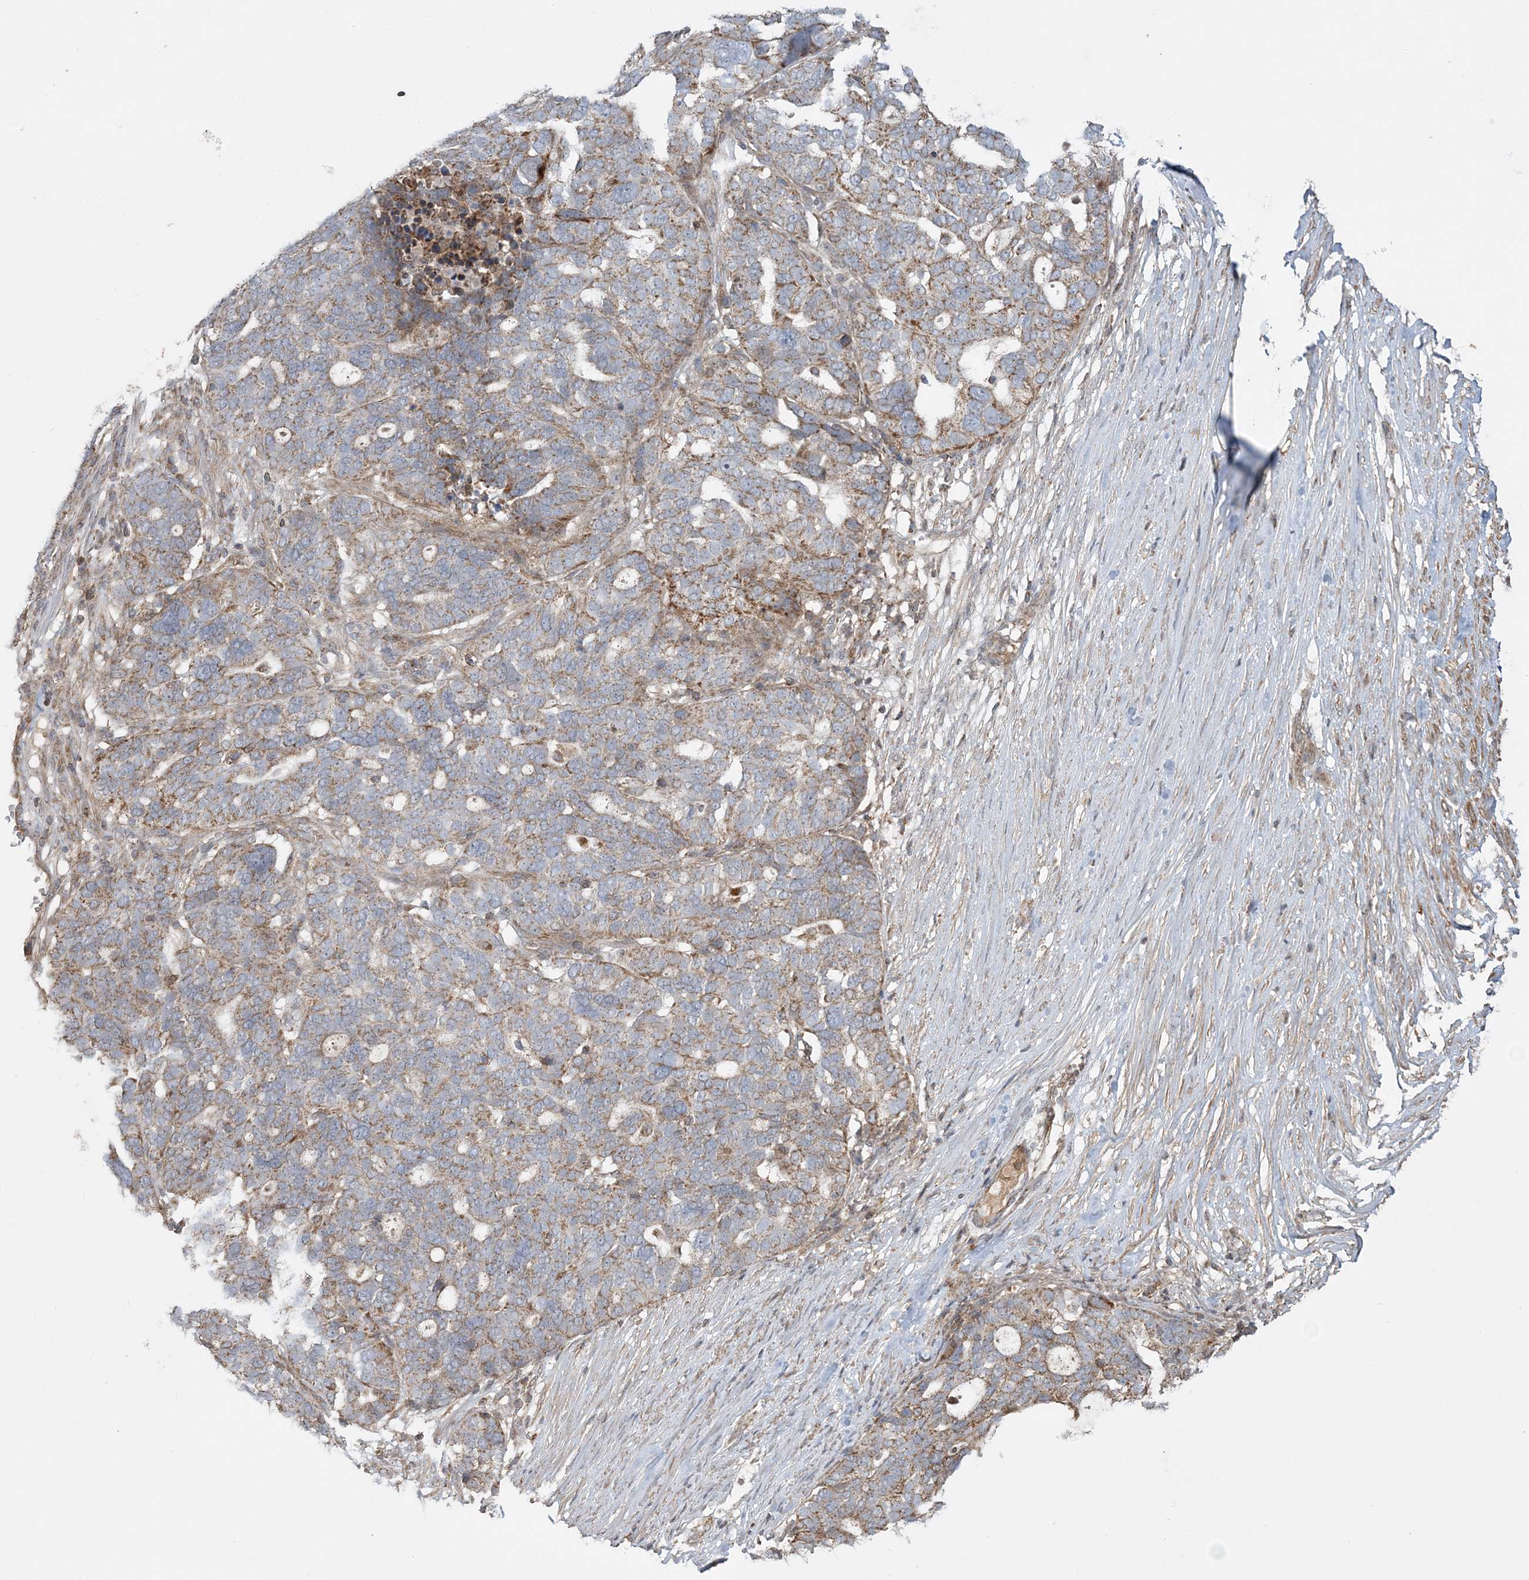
{"staining": {"intensity": "moderate", "quantity": "25%-75%", "location": "cytoplasmic/membranous"}, "tissue": "ovarian cancer", "cell_type": "Tumor cells", "image_type": "cancer", "snomed": [{"axis": "morphology", "description": "Cystadenocarcinoma, serous, NOS"}, {"axis": "topography", "description": "Ovary"}], "caption": "Moderate cytoplasmic/membranous protein positivity is seen in about 25%-75% of tumor cells in ovarian cancer (serous cystadenocarcinoma).", "gene": "SCLT1", "patient": {"sex": "female", "age": 59}}